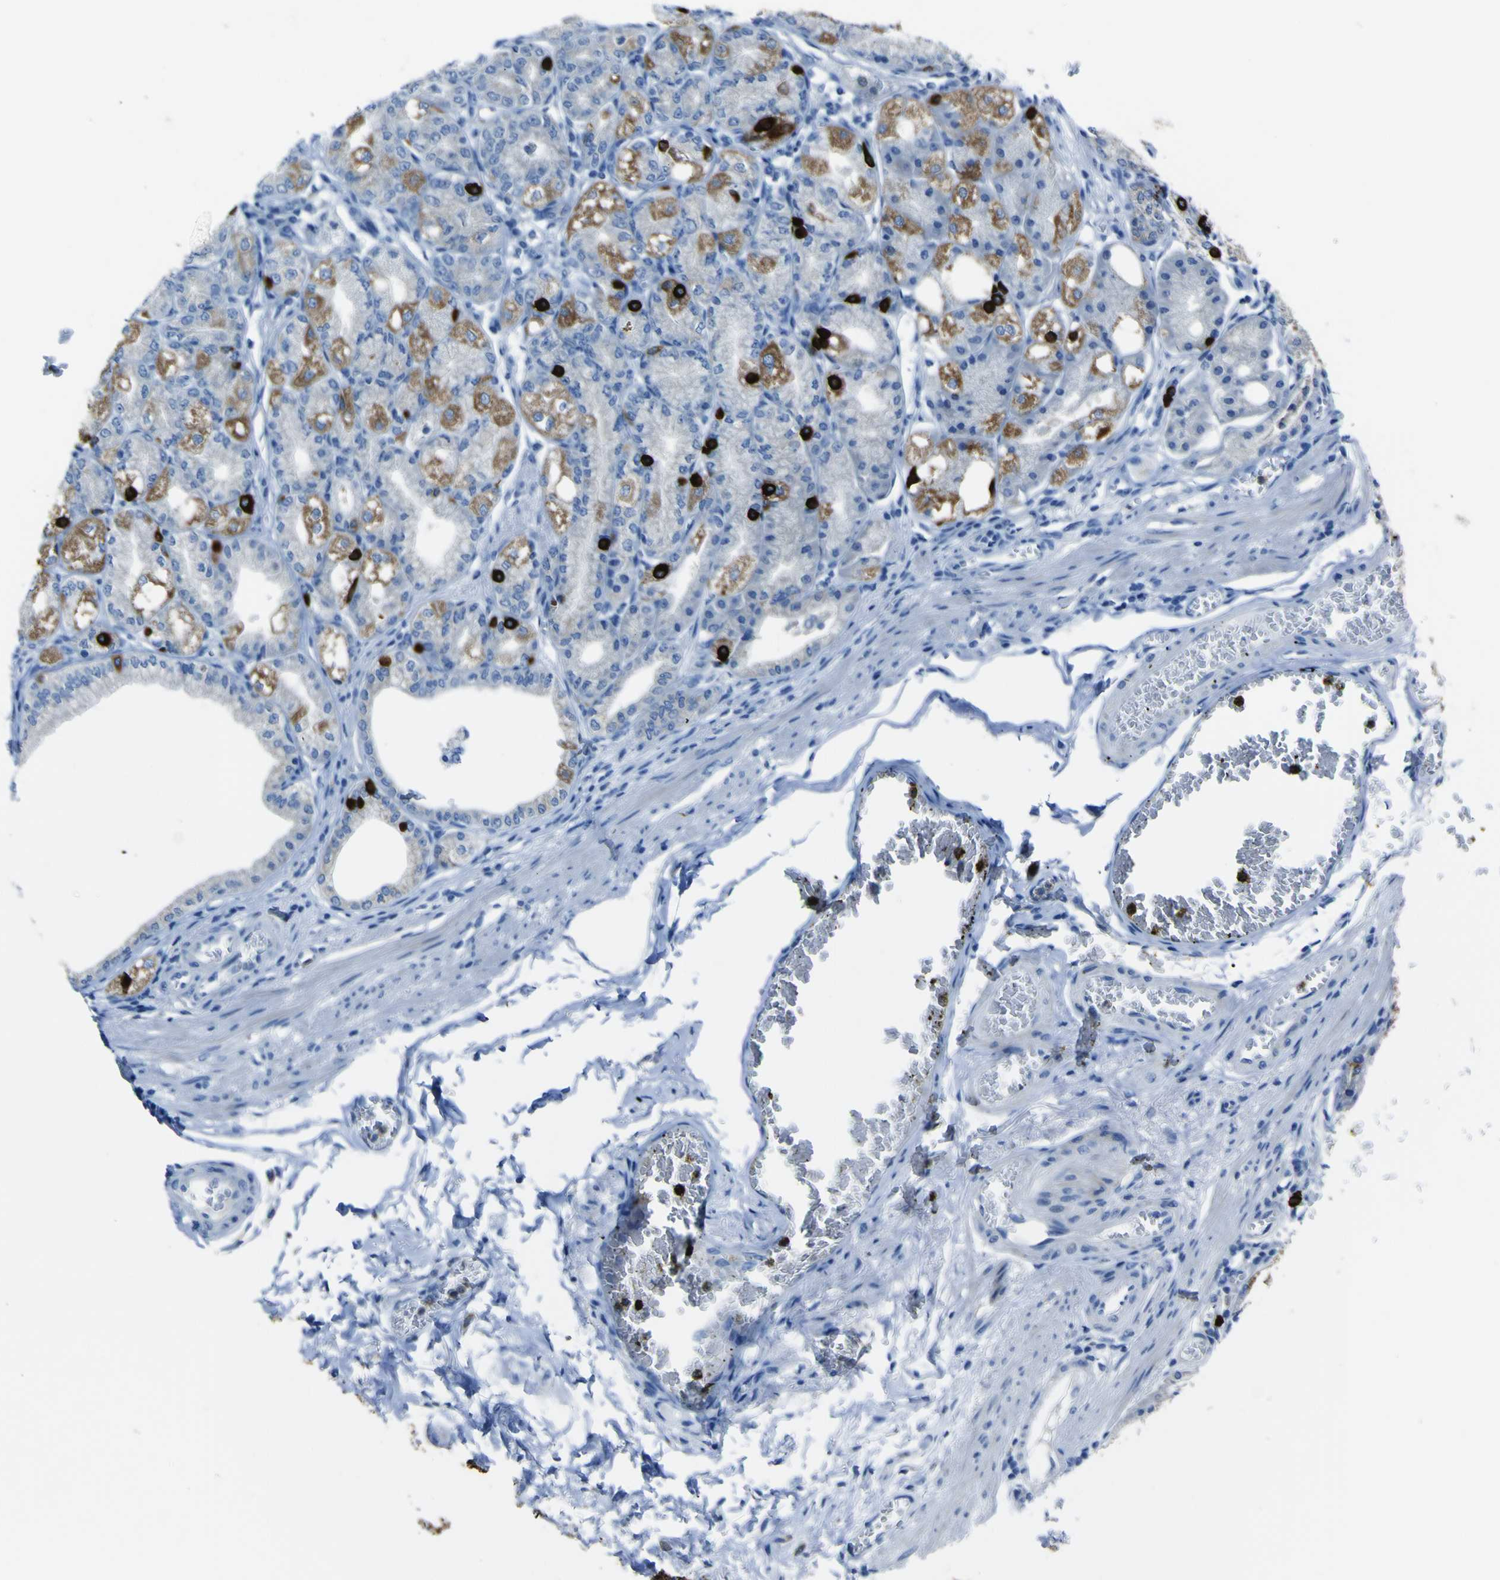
{"staining": {"intensity": "moderate", "quantity": "25%-75%", "location": "cytoplasmic/membranous"}, "tissue": "stomach", "cell_type": "Glandular cells", "image_type": "normal", "snomed": [{"axis": "morphology", "description": "Normal tissue, NOS"}, {"axis": "topography", "description": "Stomach, lower"}], "caption": "An immunohistochemistry micrograph of benign tissue is shown. Protein staining in brown labels moderate cytoplasmic/membranous positivity in stomach within glandular cells. The staining was performed using DAB (3,3'-diaminobenzidine) to visualize the protein expression in brown, while the nuclei were stained in blue with hematoxylin (Magnification: 20x).", "gene": "ACSL1", "patient": {"sex": "male", "age": 71}}